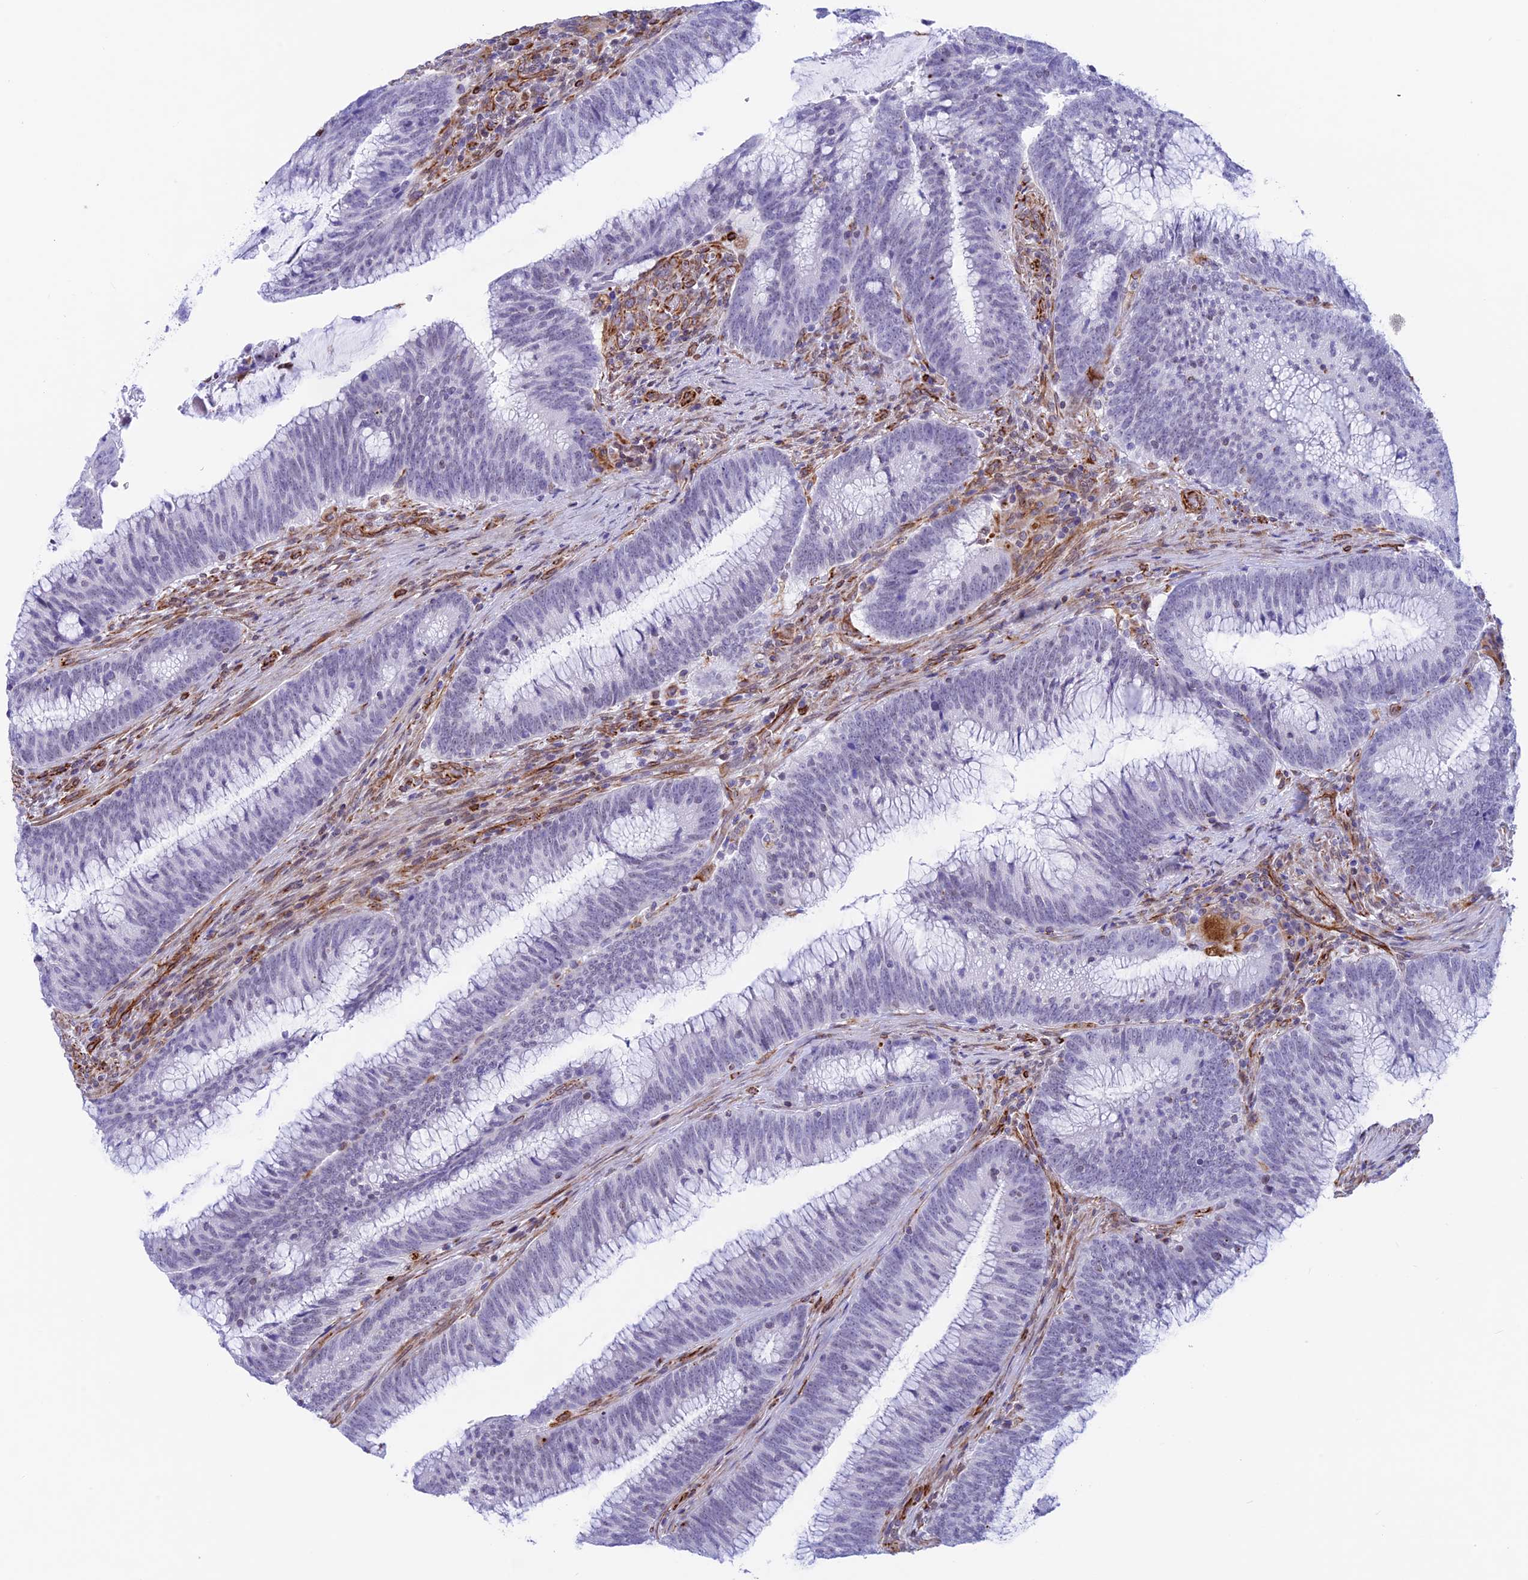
{"staining": {"intensity": "negative", "quantity": "none", "location": "none"}, "tissue": "colorectal cancer", "cell_type": "Tumor cells", "image_type": "cancer", "snomed": [{"axis": "morphology", "description": "Adenocarcinoma, NOS"}, {"axis": "topography", "description": "Rectum"}], "caption": "Tumor cells show no significant protein positivity in adenocarcinoma (colorectal).", "gene": "ZNF652", "patient": {"sex": "female", "age": 77}}